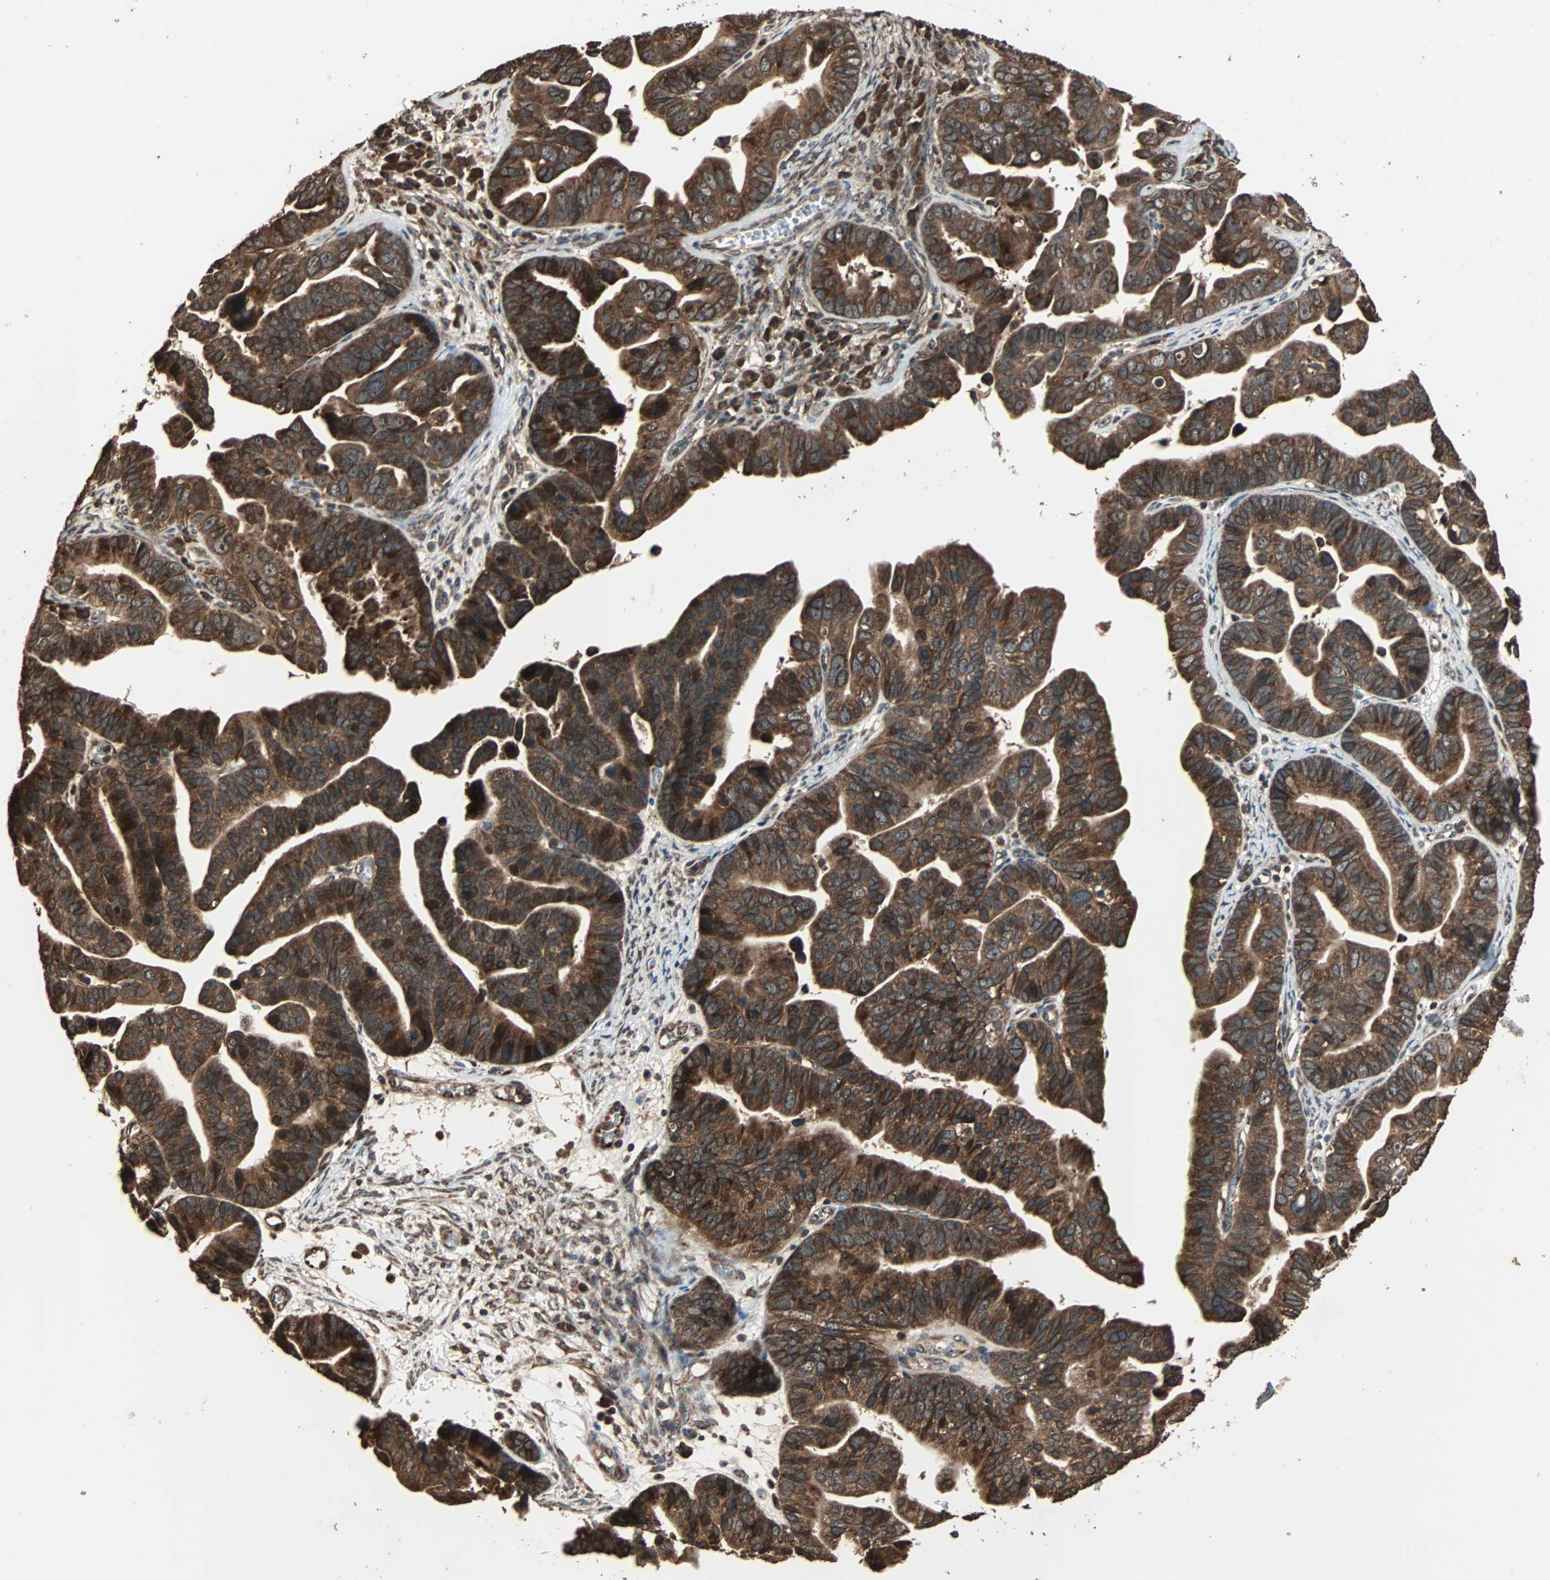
{"staining": {"intensity": "strong", "quantity": ">75%", "location": "cytoplasmic/membranous"}, "tissue": "ovarian cancer", "cell_type": "Tumor cells", "image_type": "cancer", "snomed": [{"axis": "morphology", "description": "Cystadenocarcinoma, serous, NOS"}, {"axis": "topography", "description": "Ovary"}], "caption": "A histopathology image of serous cystadenocarcinoma (ovarian) stained for a protein demonstrates strong cytoplasmic/membranous brown staining in tumor cells. (Brightfield microscopy of DAB IHC at high magnification).", "gene": "LAMTOR5", "patient": {"sex": "female", "age": 56}}